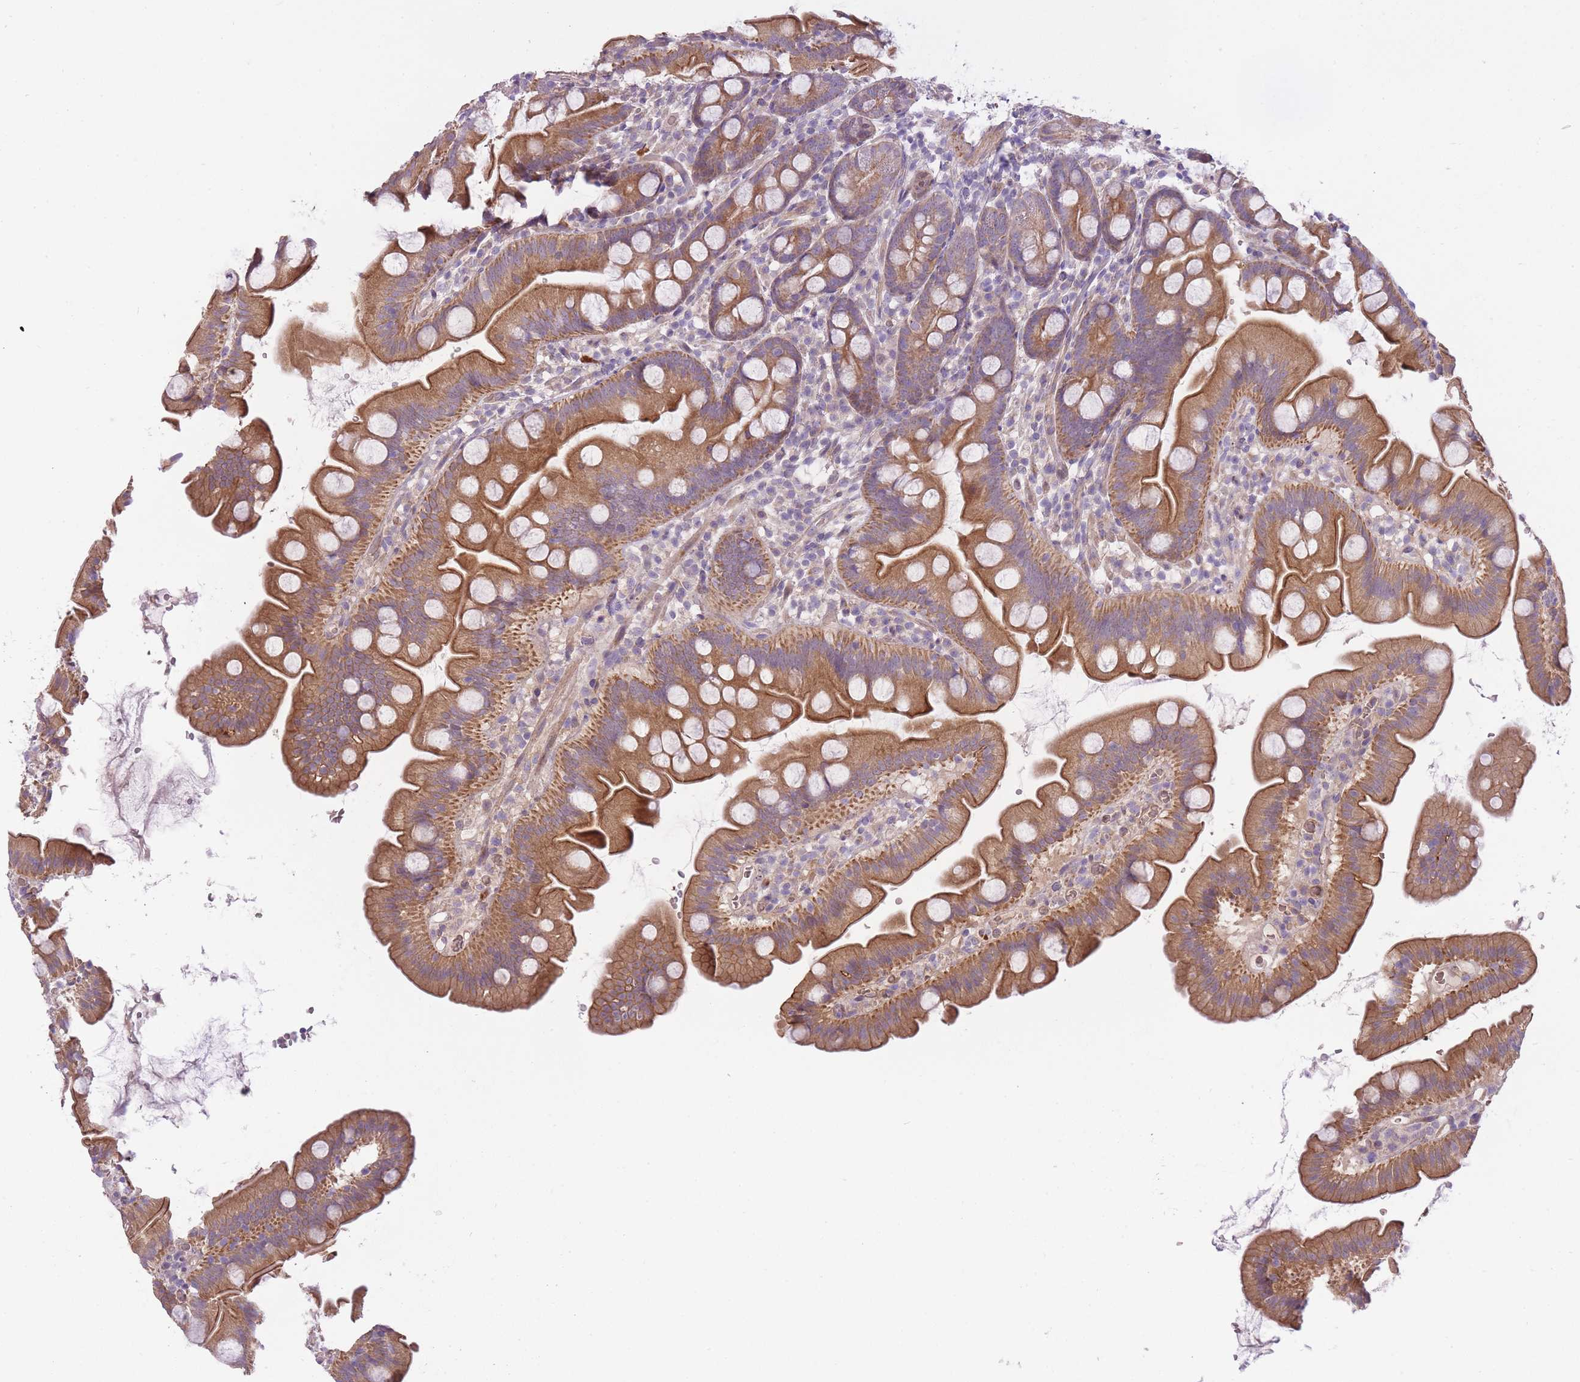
{"staining": {"intensity": "moderate", "quantity": ">75%", "location": "cytoplasmic/membranous"}, "tissue": "small intestine", "cell_type": "Glandular cells", "image_type": "normal", "snomed": [{"axis": "morphology", "description": "Normal tissue, NOS"}, {"axis": "topography", "description": "Small intestine"}], "caption": "Protein expression analysis of normal small intestine displays moderate cytoplasmic/membranous expression in approximately >75% of glandular cells. The protein is stained brown, and the nuclei are stained in blue (DAB (3,3'-diaminobenzidine) IHC with brightfield microscopy, high magnification).", "gene": "REV1", "patient": {"sex": "female", "age": 68}}